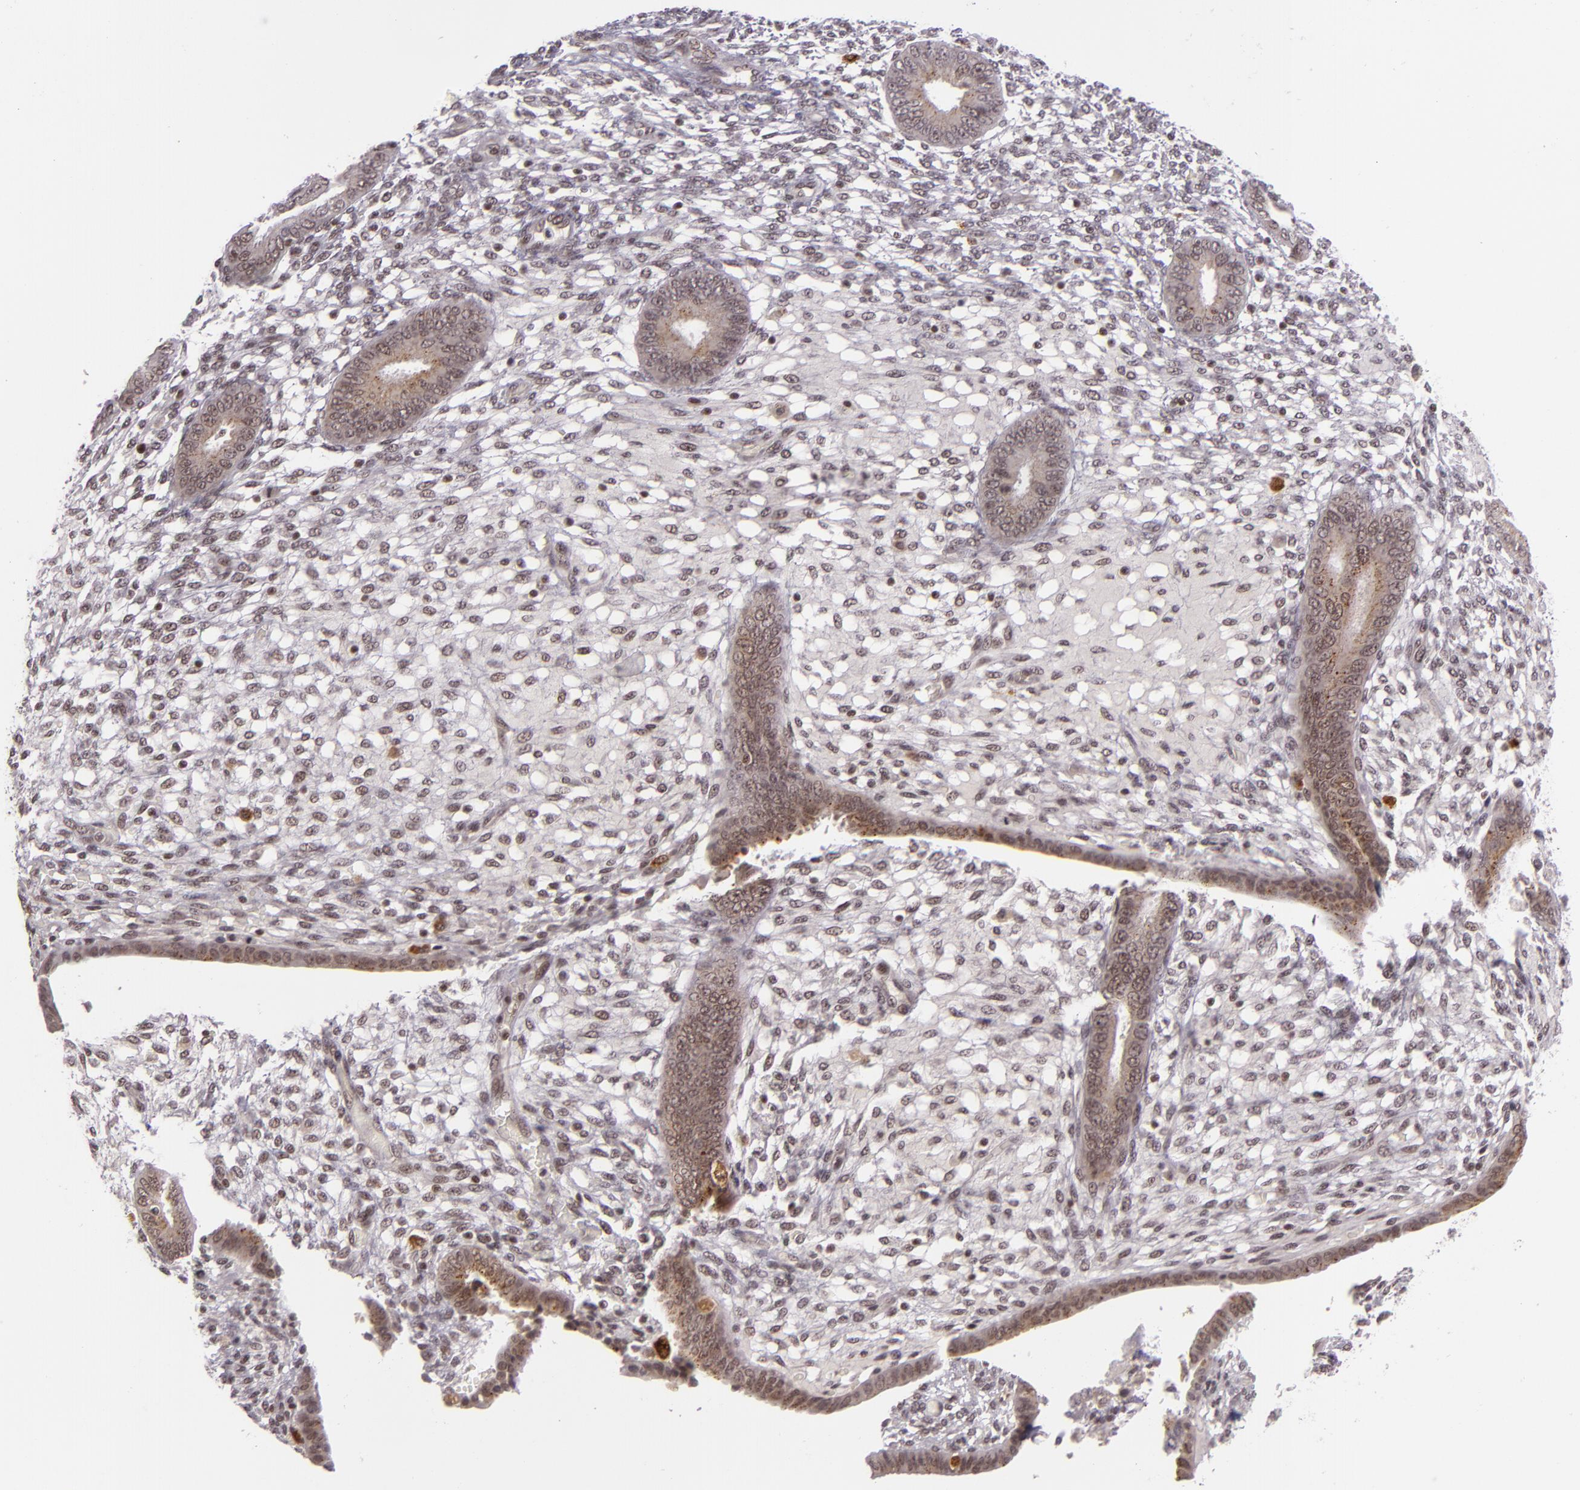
{"staining": {"intensity": "weak", "quantity": ">75%", "location": "nuclear"}, "tissue": "endometrium", "cell_type": "Cells in endometrial stroma", "image_type": "normal", "snomed": [{"axis": "morphology", "description": "Normal tissue, NOS"}, {"axis": "topography", "description": "Endometrium"}], "caption": "Endometrium stained for a protein (brown) demonstrates weak nuclear positive expression in about >75% of cells in endometrial stroma.", "gene": "ZFX", "patient": {"sex": "female", "age": 42}}